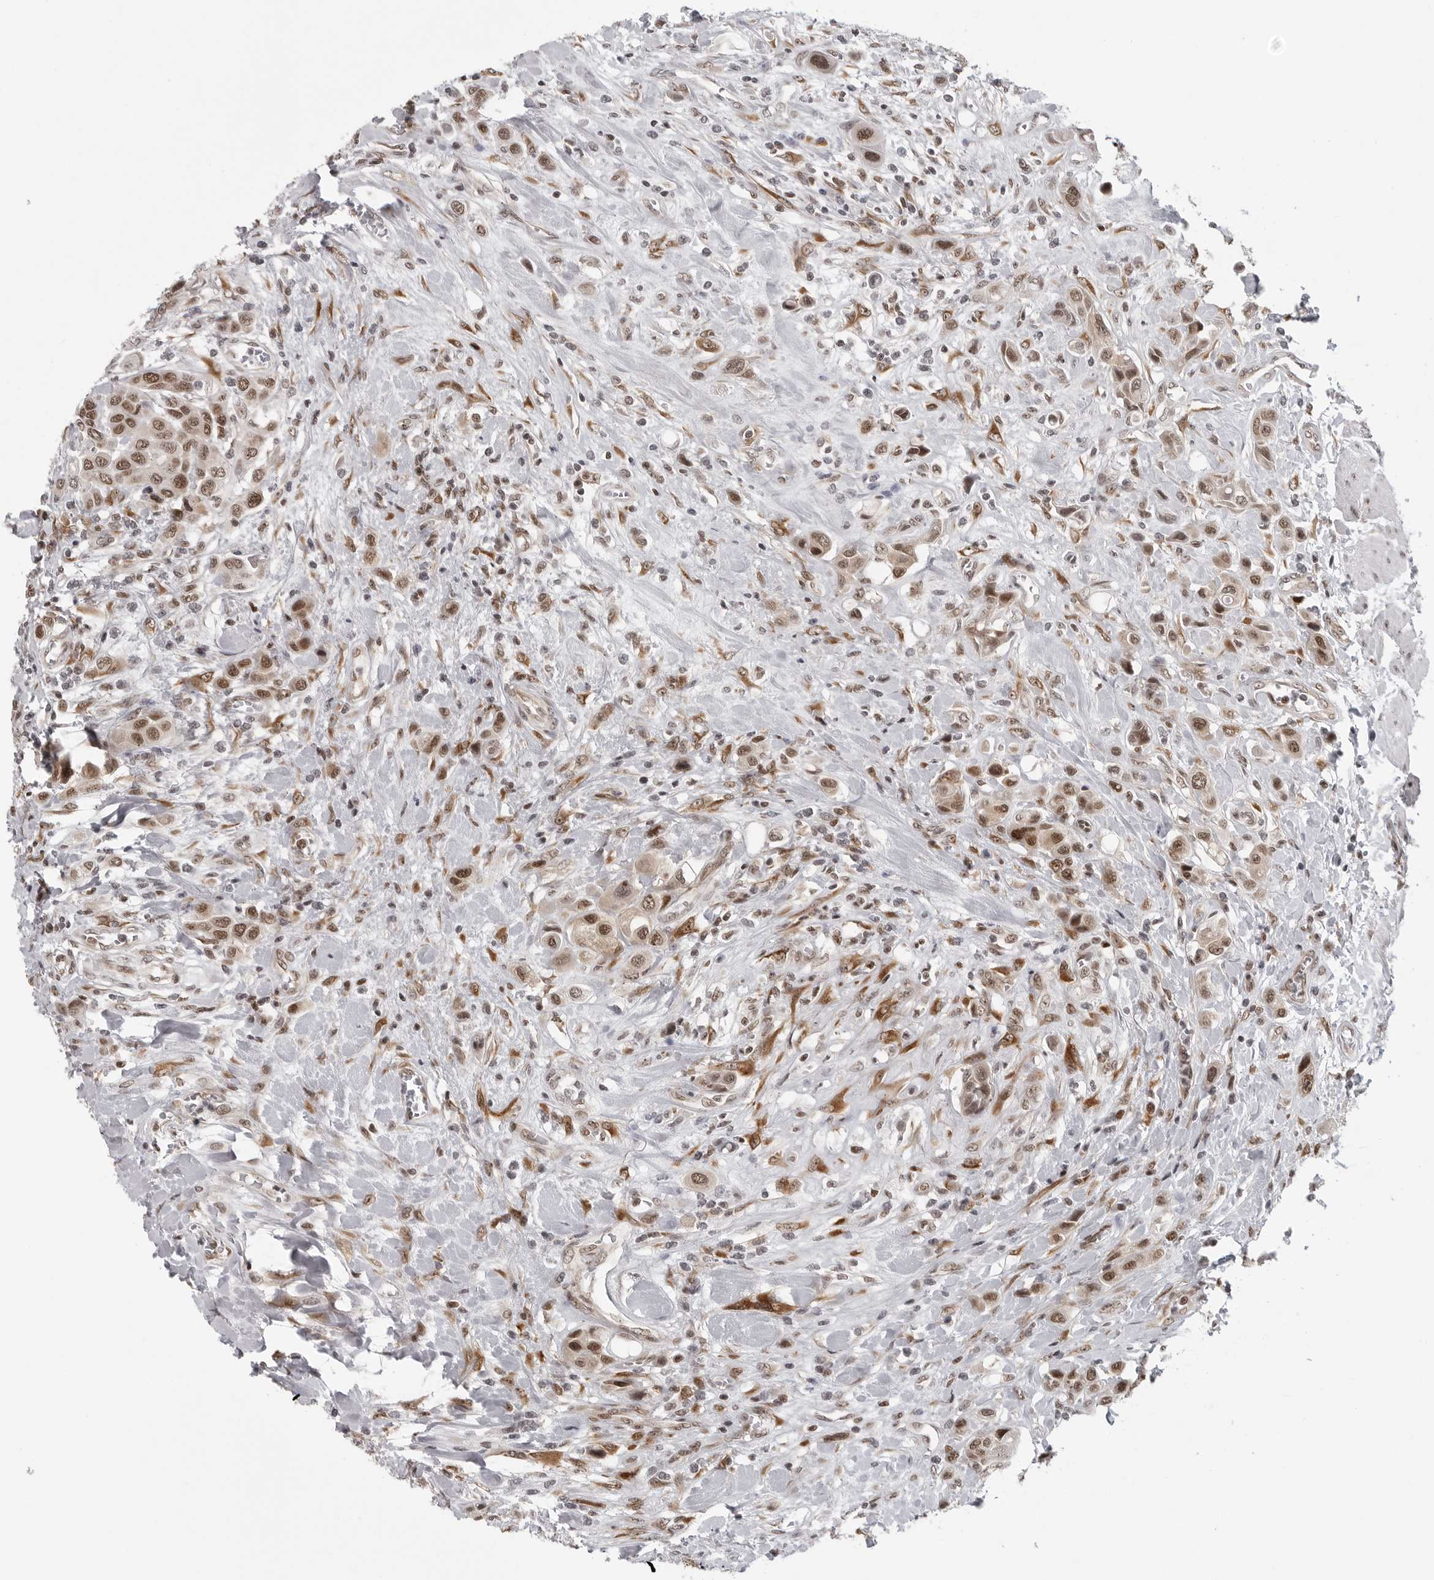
{"staining": {"intensity": "moderate", "quantity": ">75%", "location": "nuclear"}, "tissue": "urothelial cancer", "cell_type": "Tumor cells", "image_type": "cancer", "snomed": [{"axis": "morphology", "description": "Urothelial carcinoma, High grade"}, {"axis": "topography", "description": "Urinary bladder"}], "caption": "Immunohistochemical staining of high-grade urothelial carcinoma shows medium levels of moderate nuclear expression in about >75% of tumor cells. (Stains: DAB (3,3'-diaminobenzidine) in brown, nuclei in blue, Microscopy: brightfield microscopy at high magnification).", "gene": "PRDM10", "patient": {"sex": "male", "age": 50}}